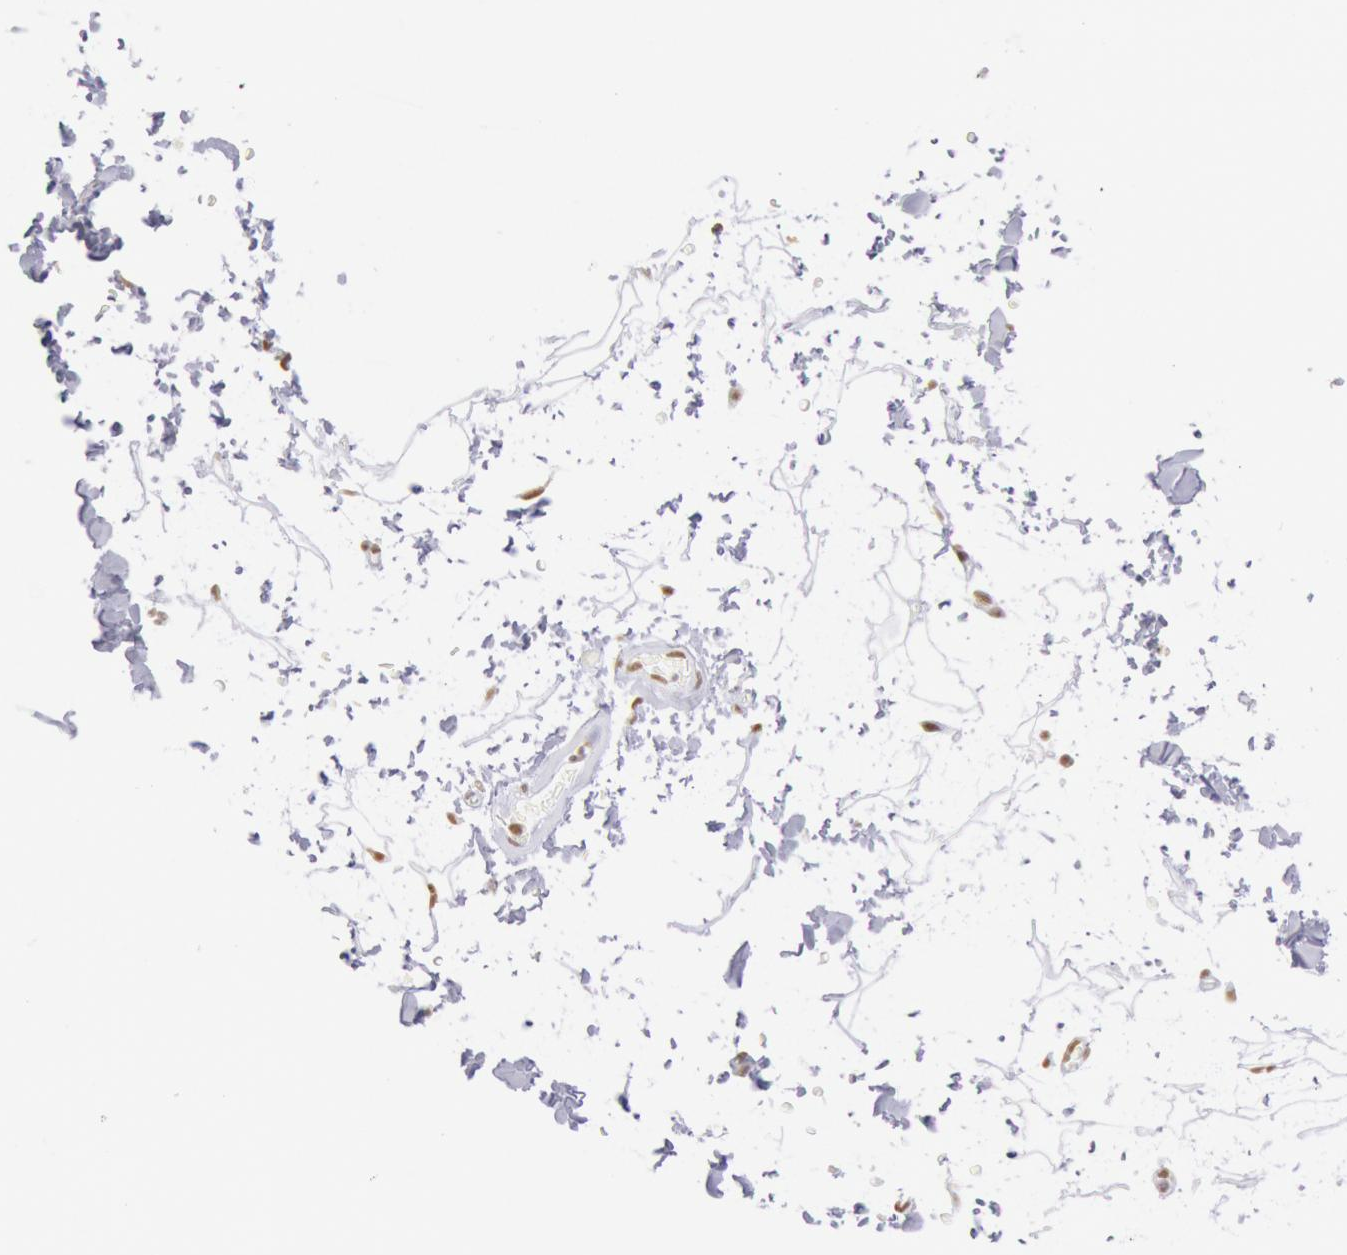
{"staining": {"intensity": "moderate", "quantity": ">75%", "location": "nuclear"}, "tissue": "adipose tissue", "cell_type": "Adipocytes", "image_type": "normal", "snomed": [{"axis": "morphology", "description": "Normal tissue, NOS"}, {"axis": "topography", "description": "Soft tissue"}], "caption": "This micrograph displays immunohistochemistry staining of normal human adipose tissue, with medium moderate nuclear staining in about >75% of adipocytes.", "gene": "SNRPD3", "patient": {"sex": "male", "age": 72}}